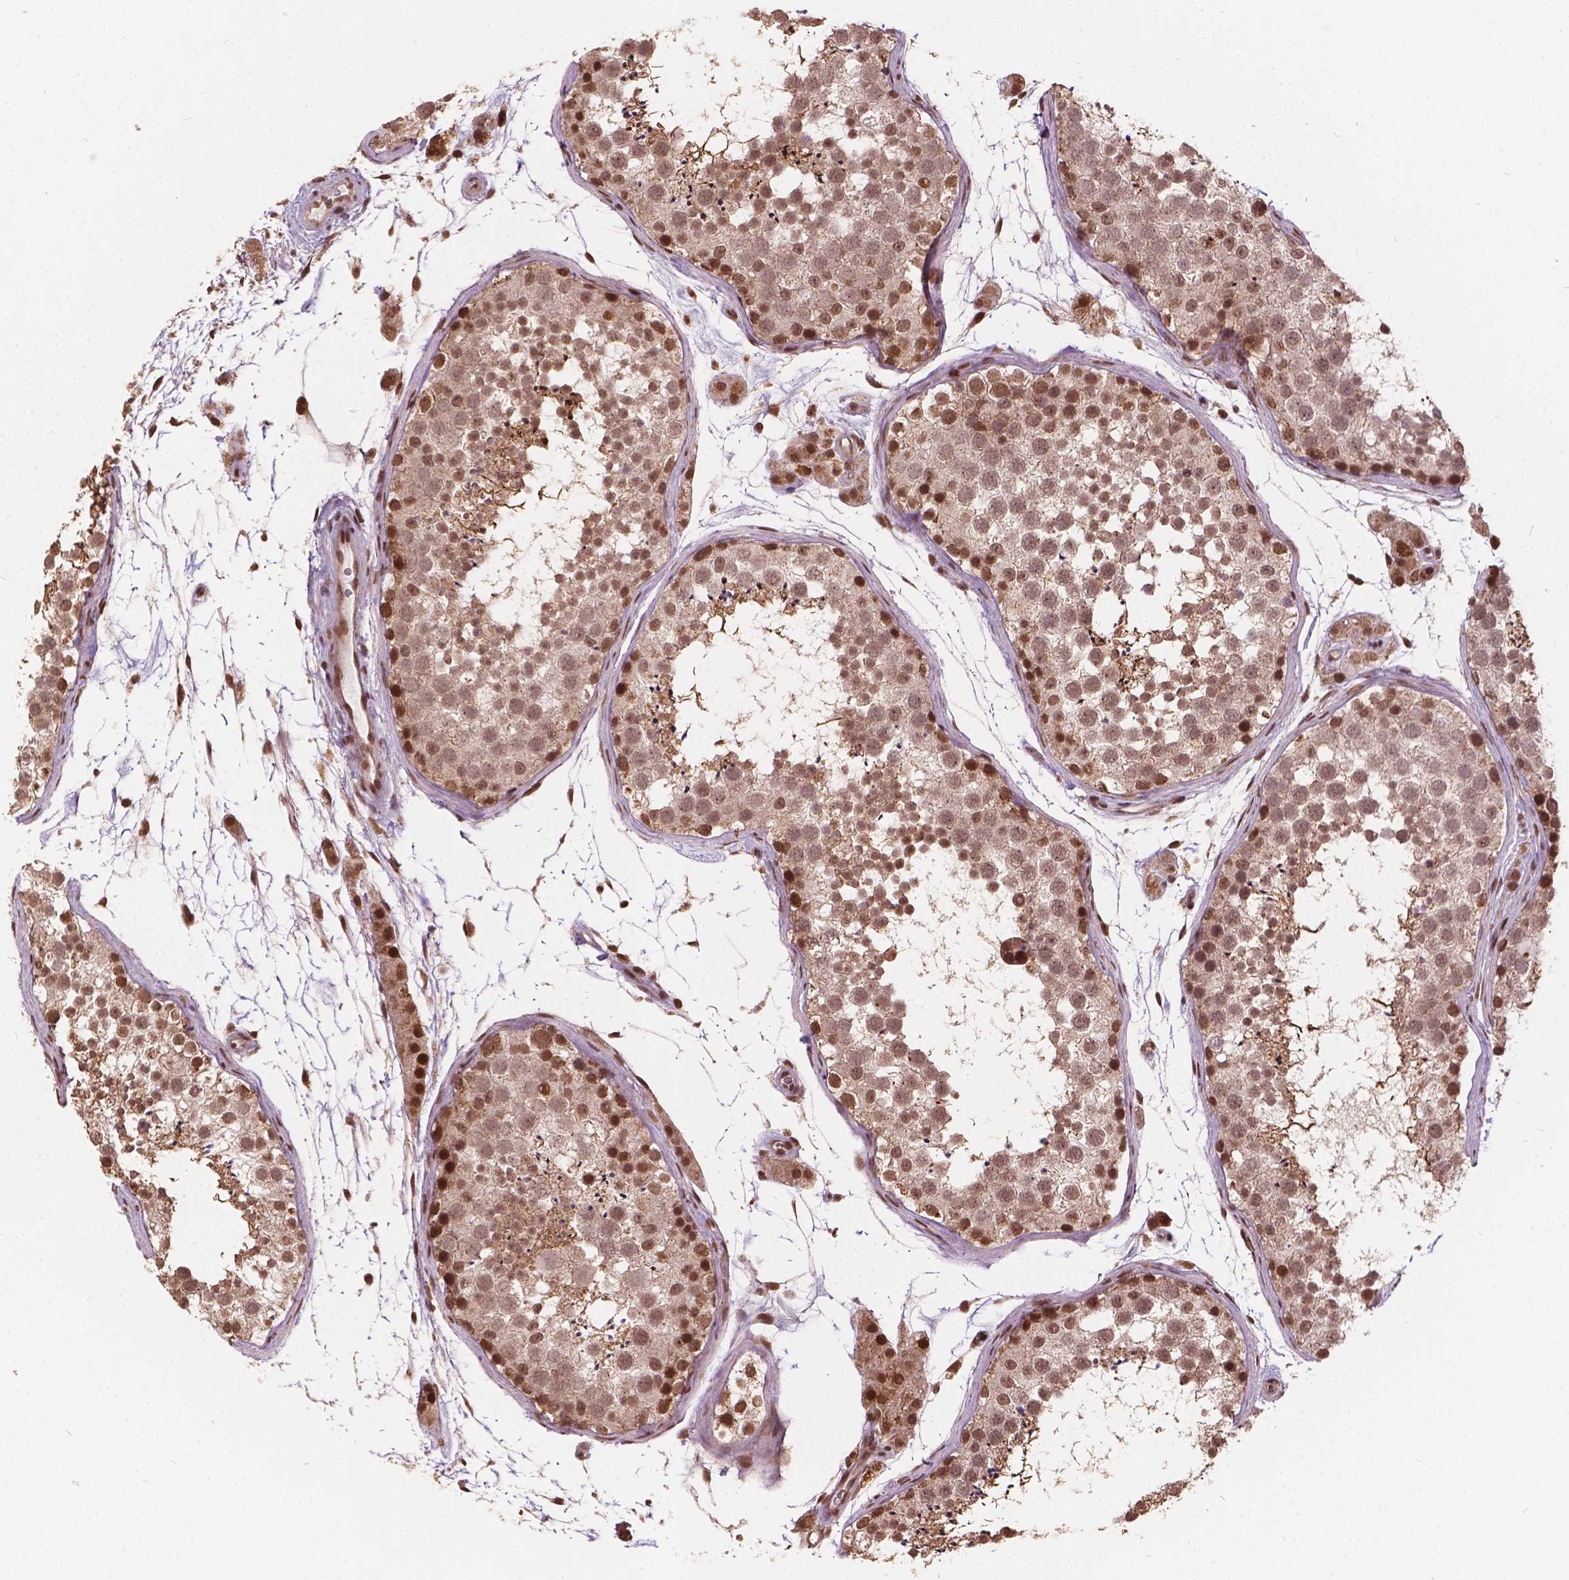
{"staining": {"intensity": "moderate", "quantity": ">75%", "location": "nuclear"}, "tissue": "testis", "cell_type": "Cells in seminiferous ducts", "image_type": "normal", "snomed": [{"axis": "morphology", "description": "Normal tissue, NOS"}, {"axis": "topography", "description": "Testis"}], "caption": "Moderate nuclear positivity is seen in approximately >75% of cells in seminiferous ducts in unremarkable testis.", "gene": "GPS2", "patient": {"sex": "male", "age": 41}}